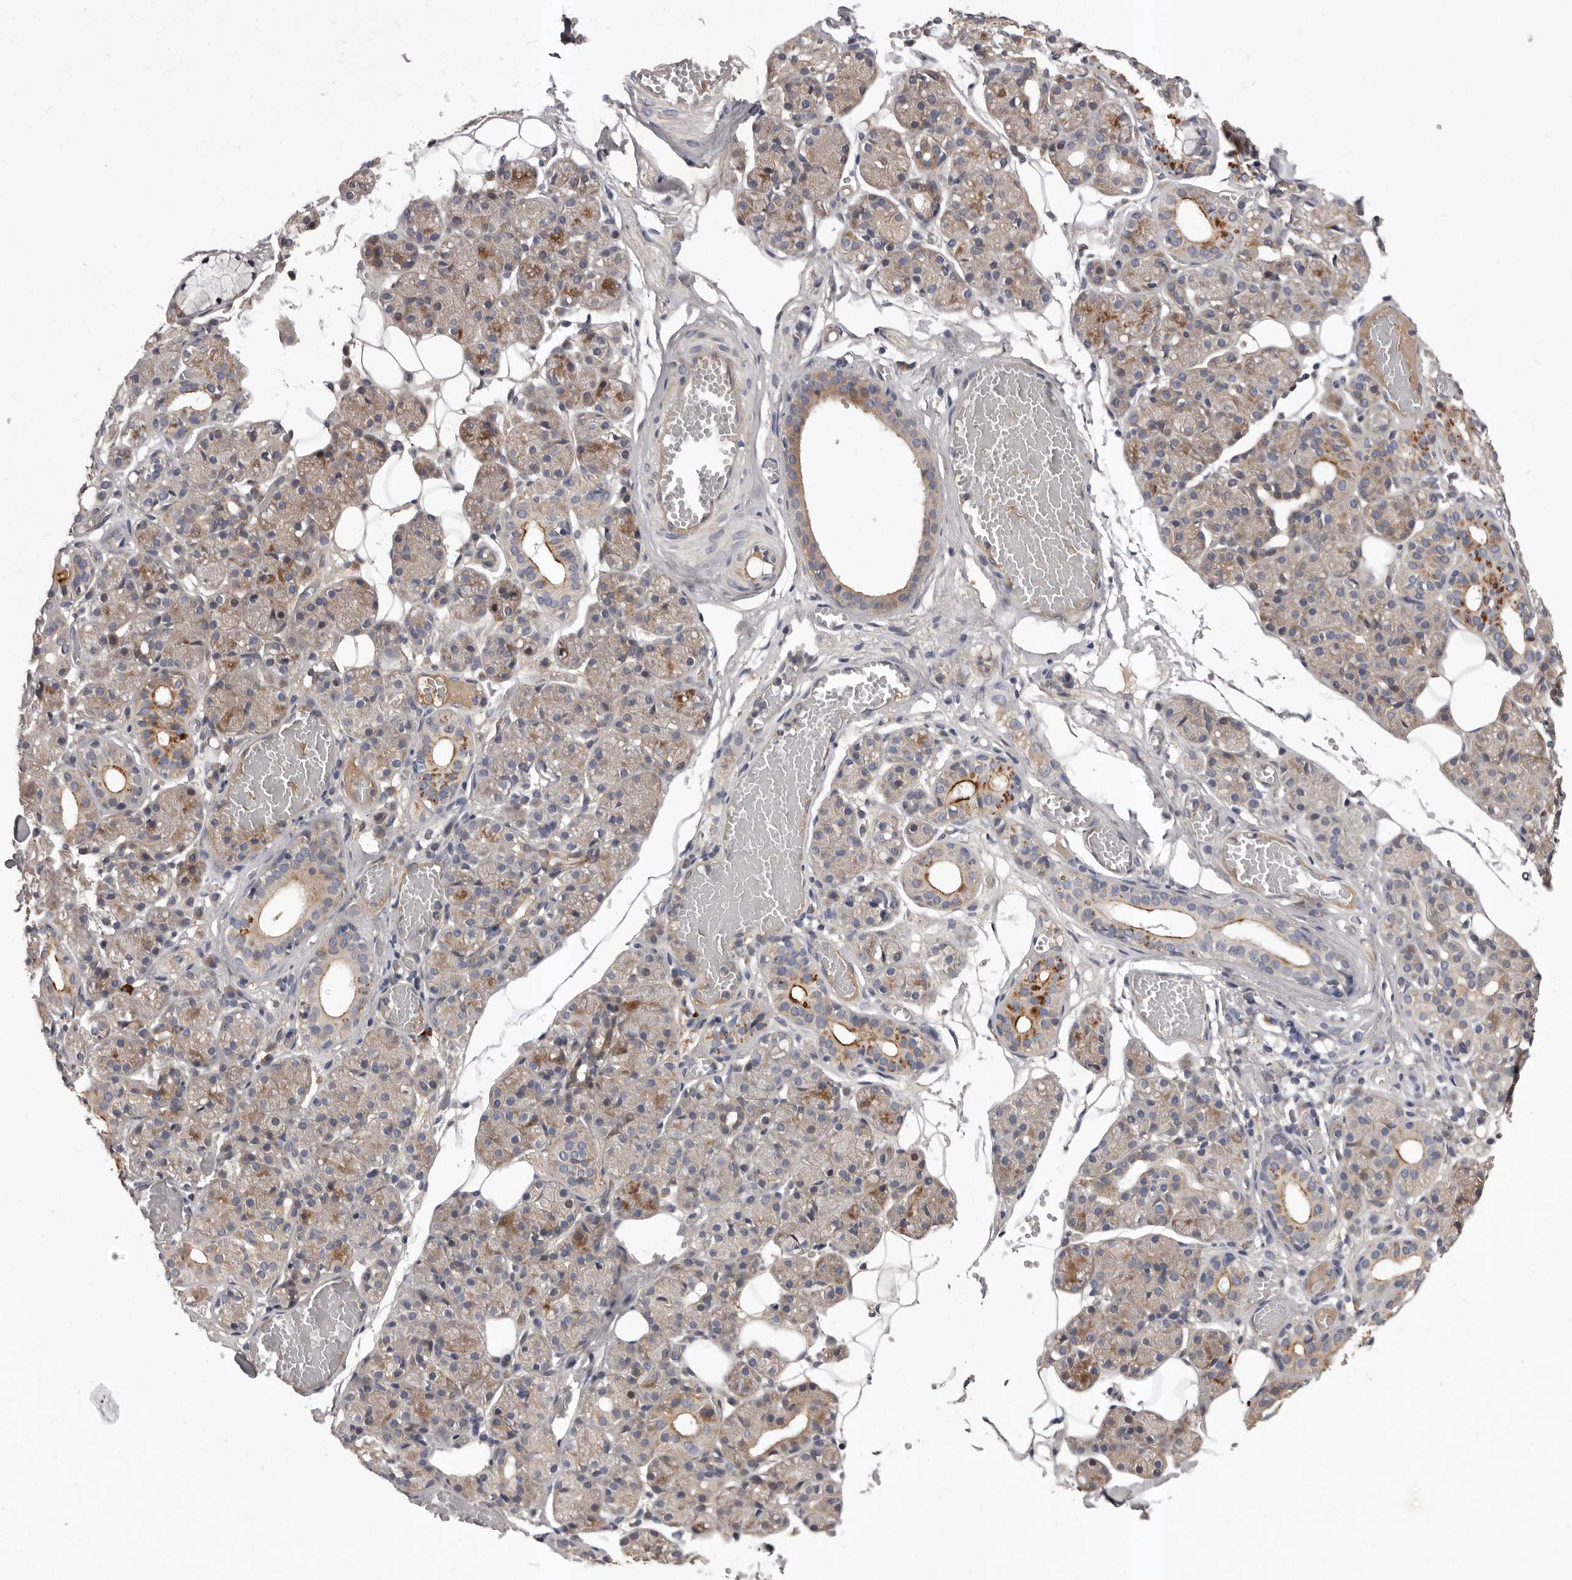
{"staining": {"intensity": "moderate", "quantity": "<25%", "location": "cytoplasmic/membranous"}, "tissue": "salivary gland", "cell_type": "Glandular cells", "image_type": "normal", "snomed": [{"axis": "morphology", "description": "Normal tissue, NOS"}, {"axis": "topography", "description": "Salivary gland"}], "caption": "Moderate cytoplasmic/membranous staining for a protein is identified in about <25% of glandular cells of normal salivary gland using IHC.", "gene": "PRKD1", "patient": {"sex": "male", "age": 63}}